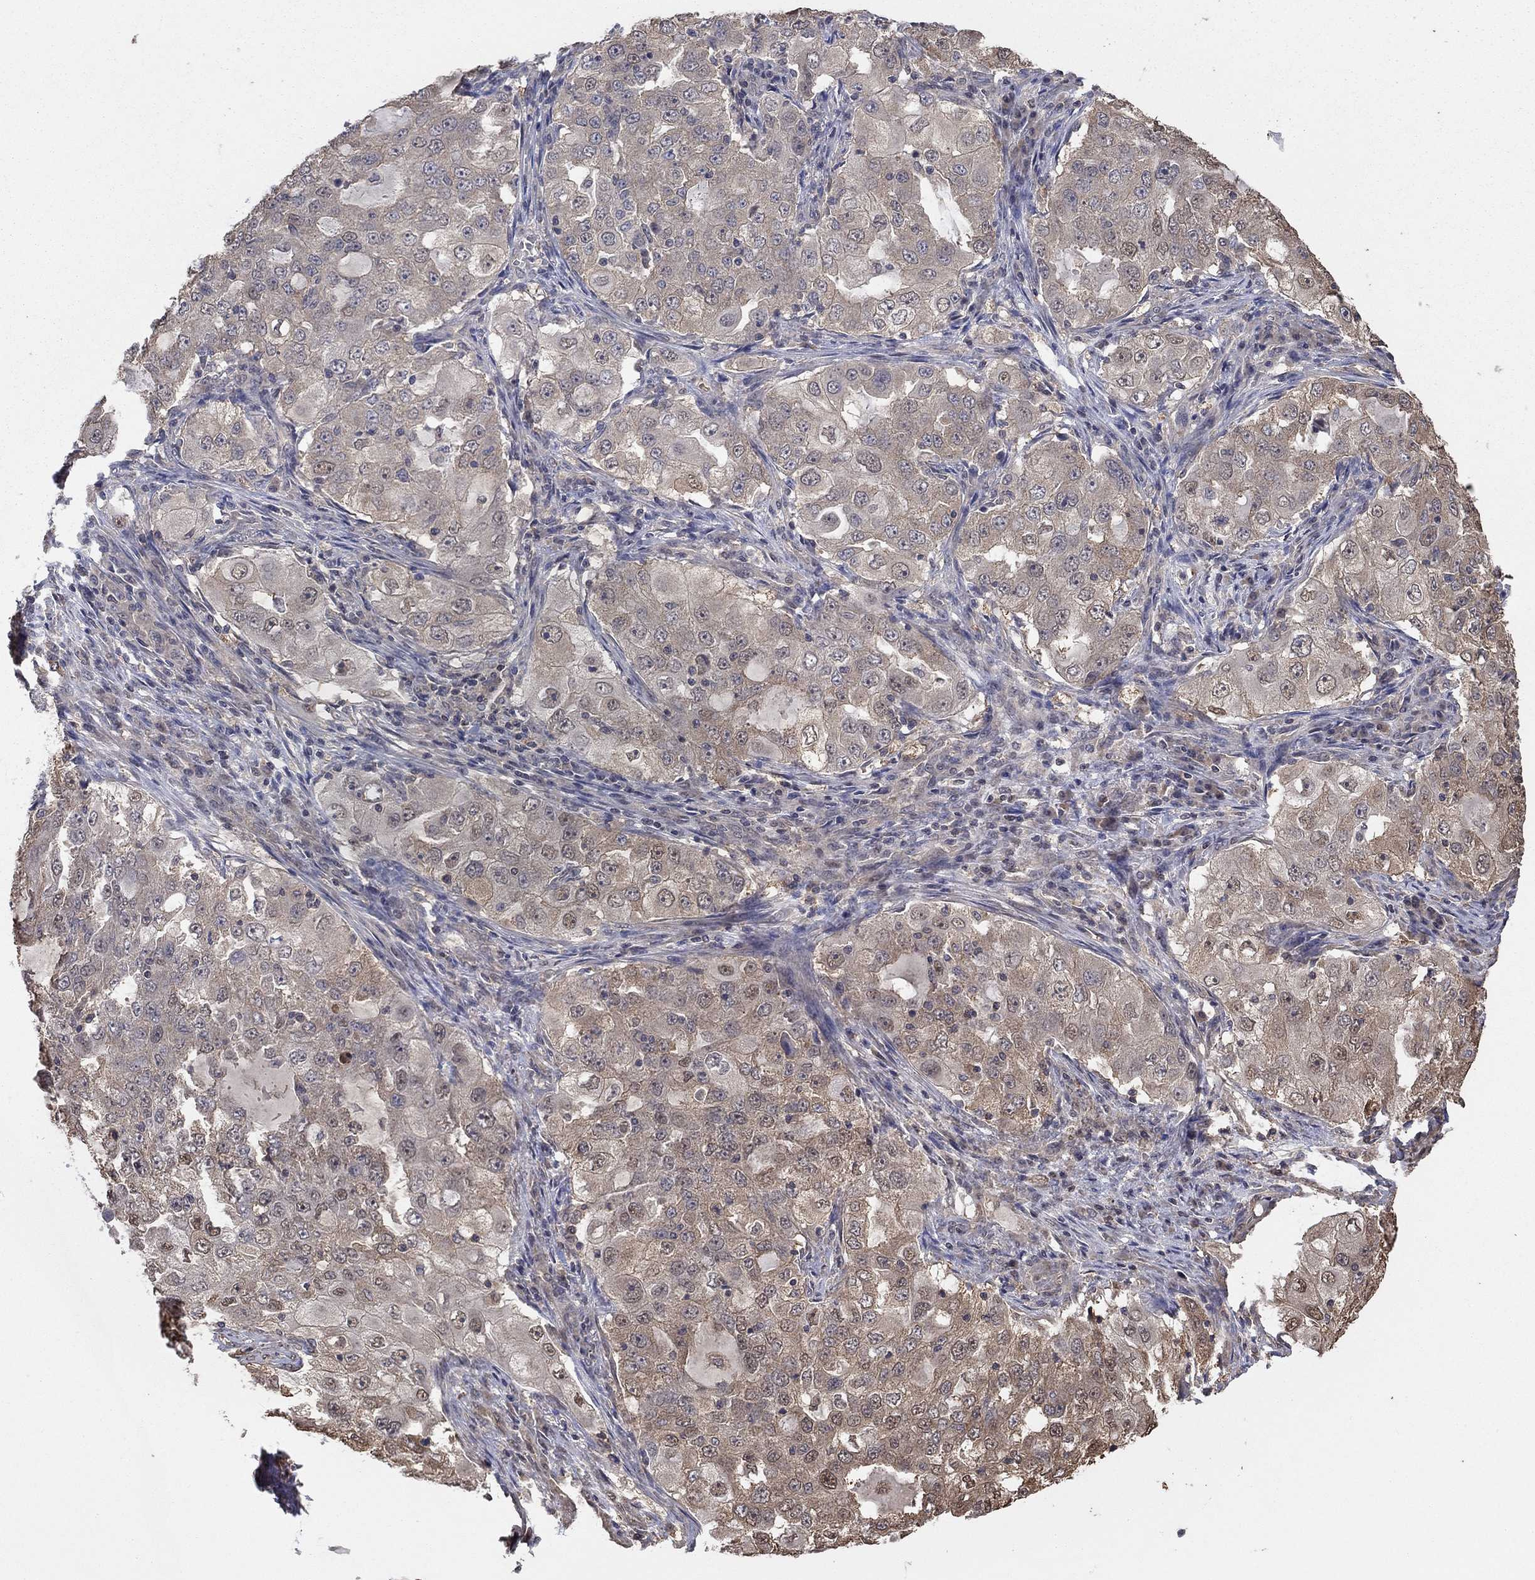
{"staining": {"intensity": "weak", "quantity": "25%-75%", "location": "cytoplasmic/membranous"}, "tissue": "lung cancer", "cell_type": "Tumor cells", "image_type": "cancer", "snomed": [{"axis": "morphology", "description": "Adenocarcinoma, NOS"}, {"axis": "topography", "description": "Lung"}], "caption": "An image of human lung cancer (adenocarcinoma) stained for a protein demonstrates weak cytoplasmic/membranous brown staining in tumor cells. (Brightfield microscopy of DAB IHC at high magnification).", "gene": "RNF114", "patient": {"sex": "female", "age": 61}}